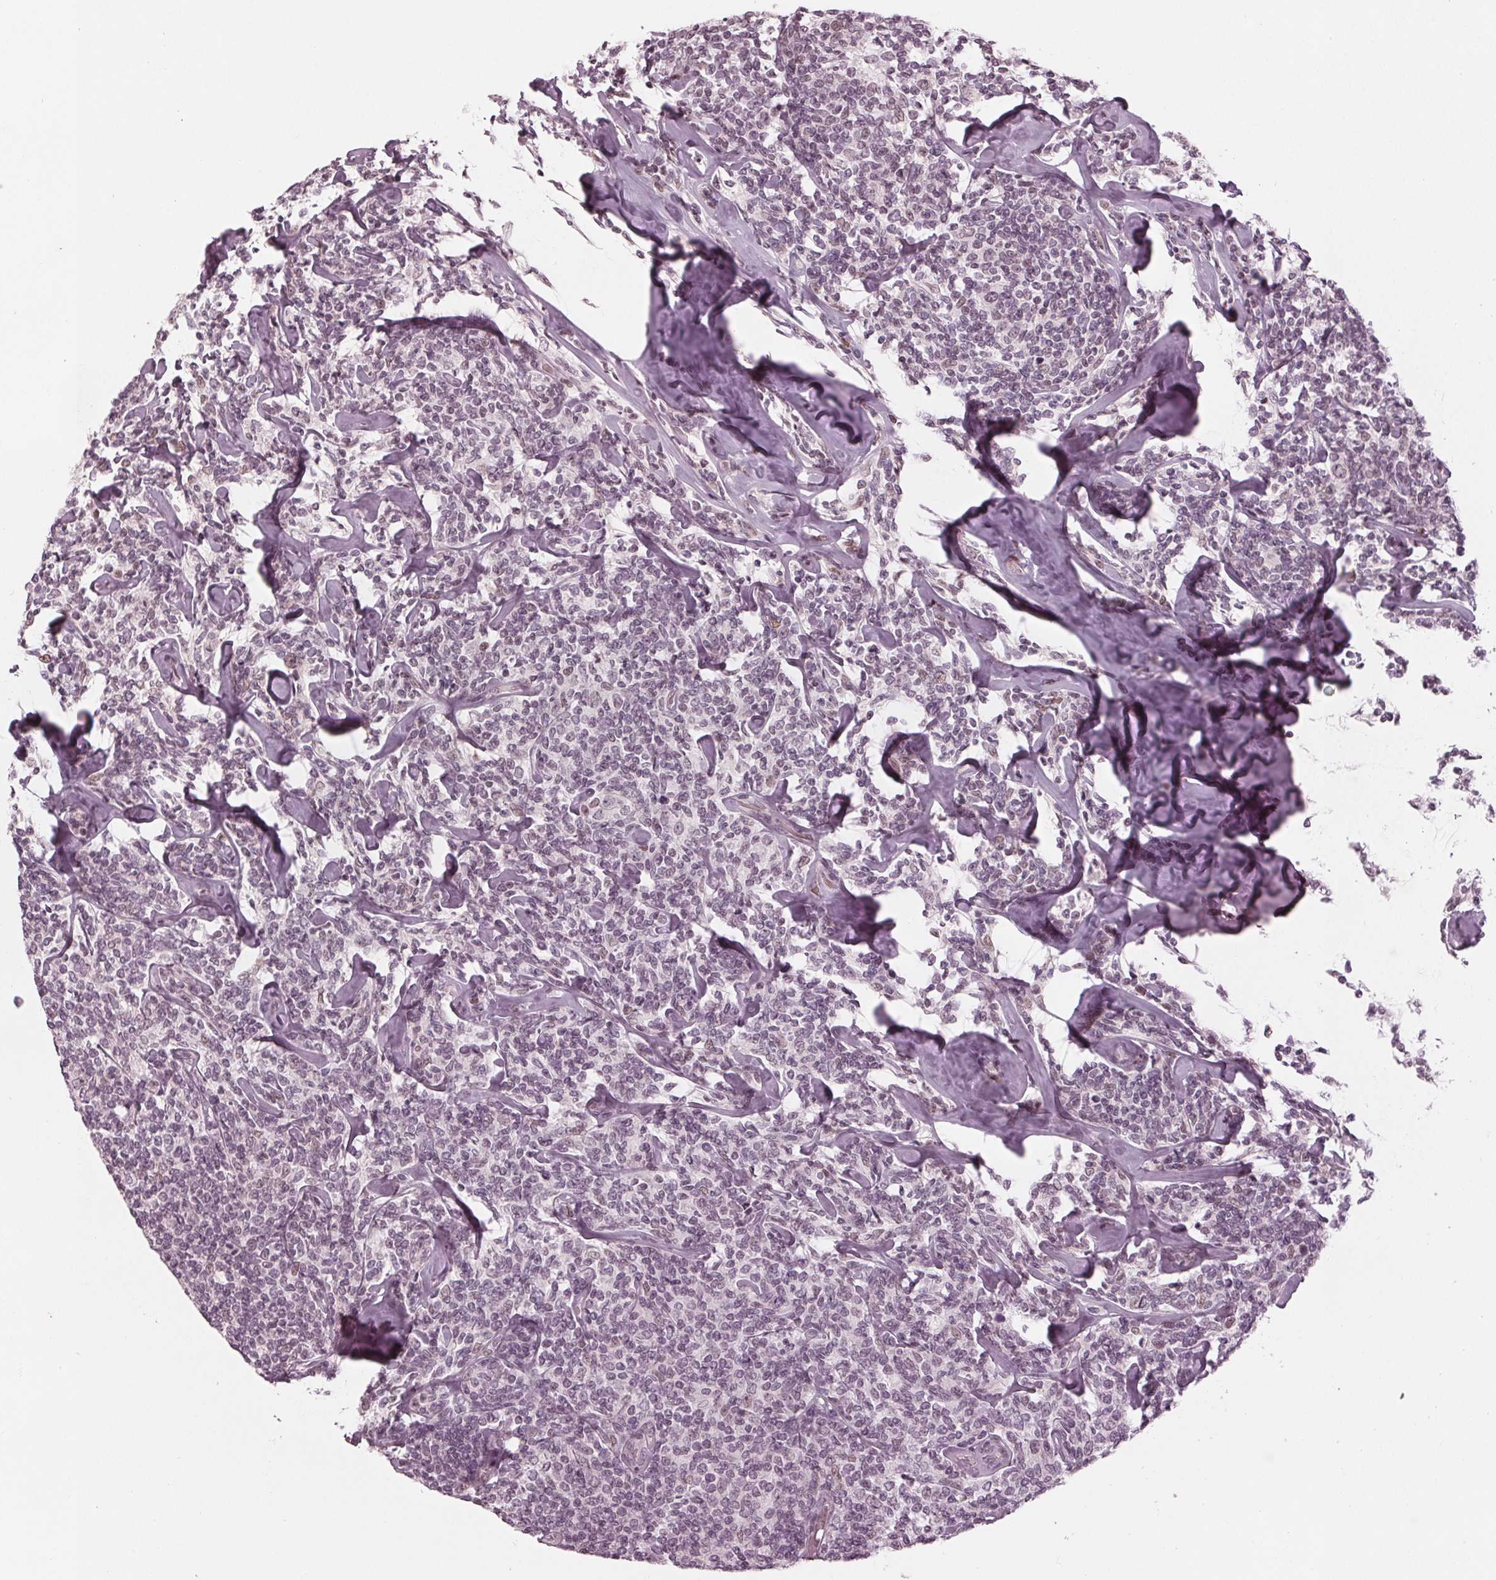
{"staining": {"intensity": "negative", "quantity": "none", "location": "none"}, "tissue": "lymphoma", "cell_type": "Tumor cells", "image_type": "cancer", "snomed": [{"axis": "morphology", "description": "Malignant lymphoma, non-Hodgkin's type, Low grade"}, {"axis": "topography", "description": "Lymph node"}], "caption": "Lymphoma stained for a protein using immunohistochemistry (IHC) displays no staining tumor cells.", "gene": "DNMT3L", "patient": {"sex": "female", "age": 56}}